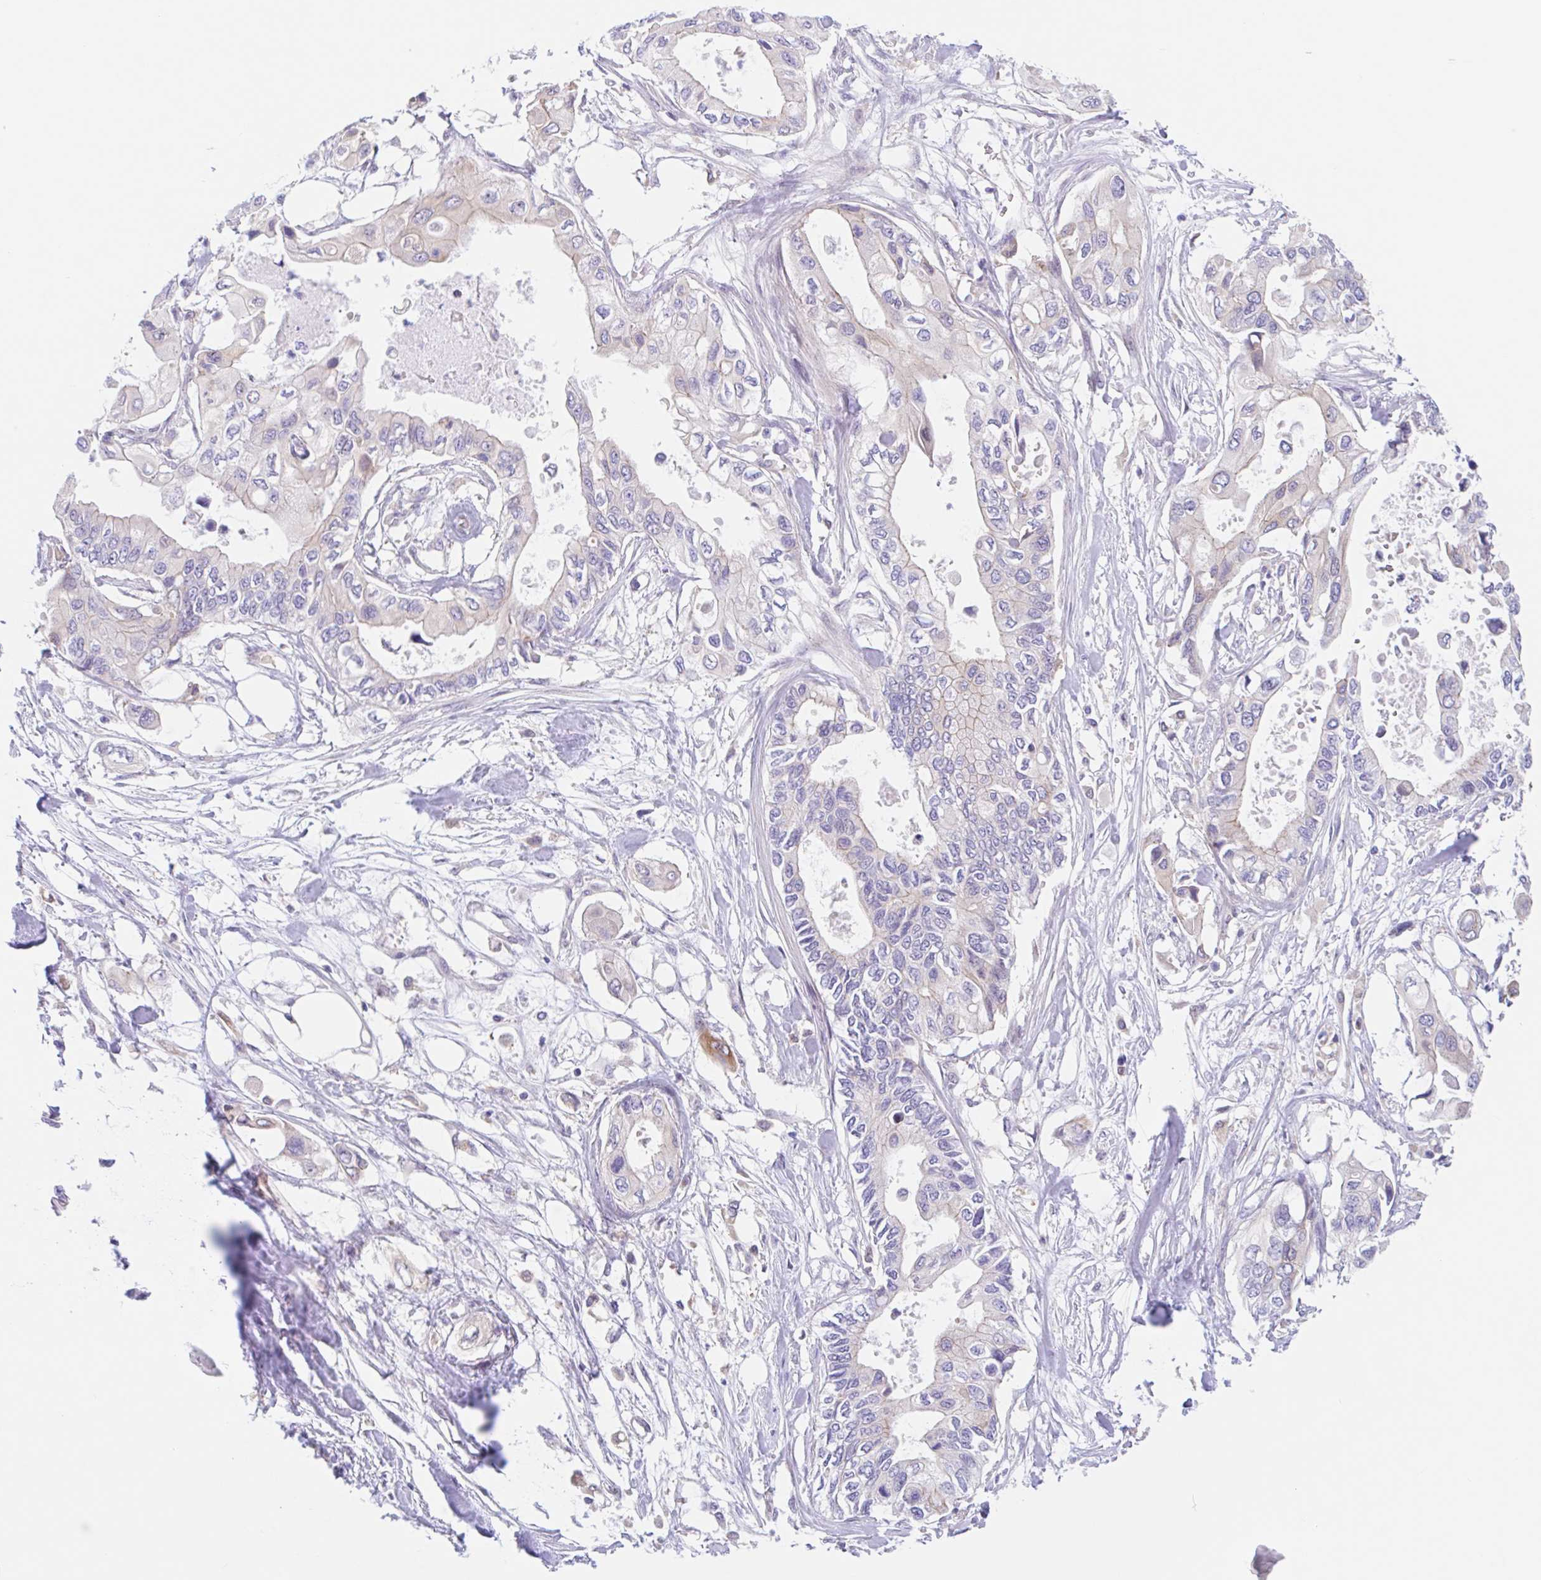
{"staining": {"intensity": "negative", "quantity": "none", "location": "none"}, "tissue": "pancreatic cancer", "cell_type": "Tumor cells", "image_type": "cancer", "snomed": [{"axis": "morphology", "description": "Adenocarcinoma, NOS"}, {"axis": "topography", "description": "Pancreas"}], "caption": "DAB immunohistochemical staining of pancreatic cancer (adenocarcinoma) reveals no significant expression in tumor cells.", "gene": "TMEM86A", "patient": {"sex": "female", "age": 63}}